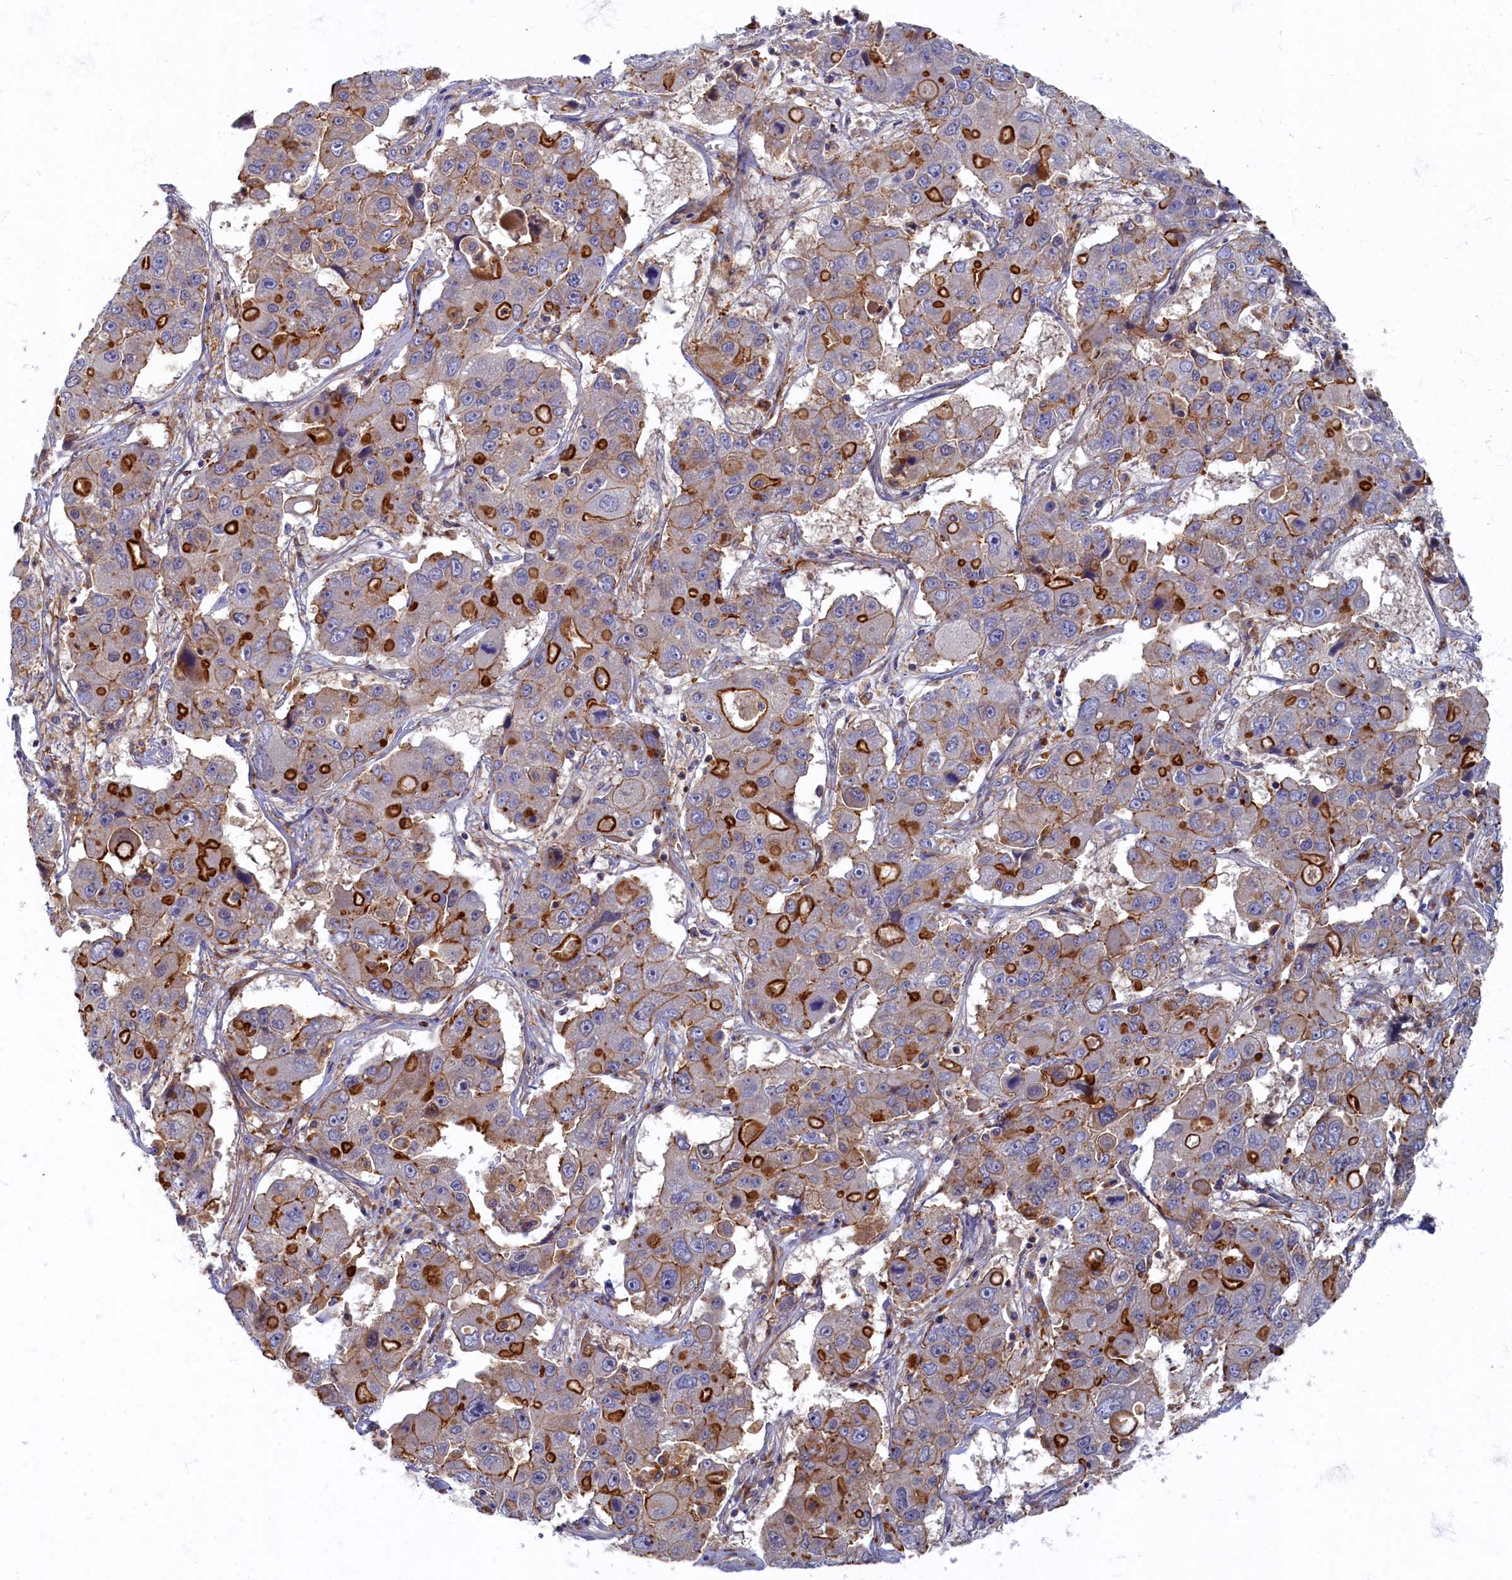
{"staining": {"intensity": "strong", "quantity": "25%-75%", "location": "cytoplasmic/membranous"}, "tissue": "liver cancer", "cell_type": "Tumor cells", "image_type": "cancer", "snomed": [{"axis": "morphology", "description": "Cholangiocarcinoma"}, {"axis": "topography", "description": "Liver"}], "caption": "The immunohistochemical stain highlights strong cytoplasmic/membranous positivity in tumor cells of liver cancer tissue.", "gene": "PSMG2", "patient": {"sex": "male", "age": 67}}